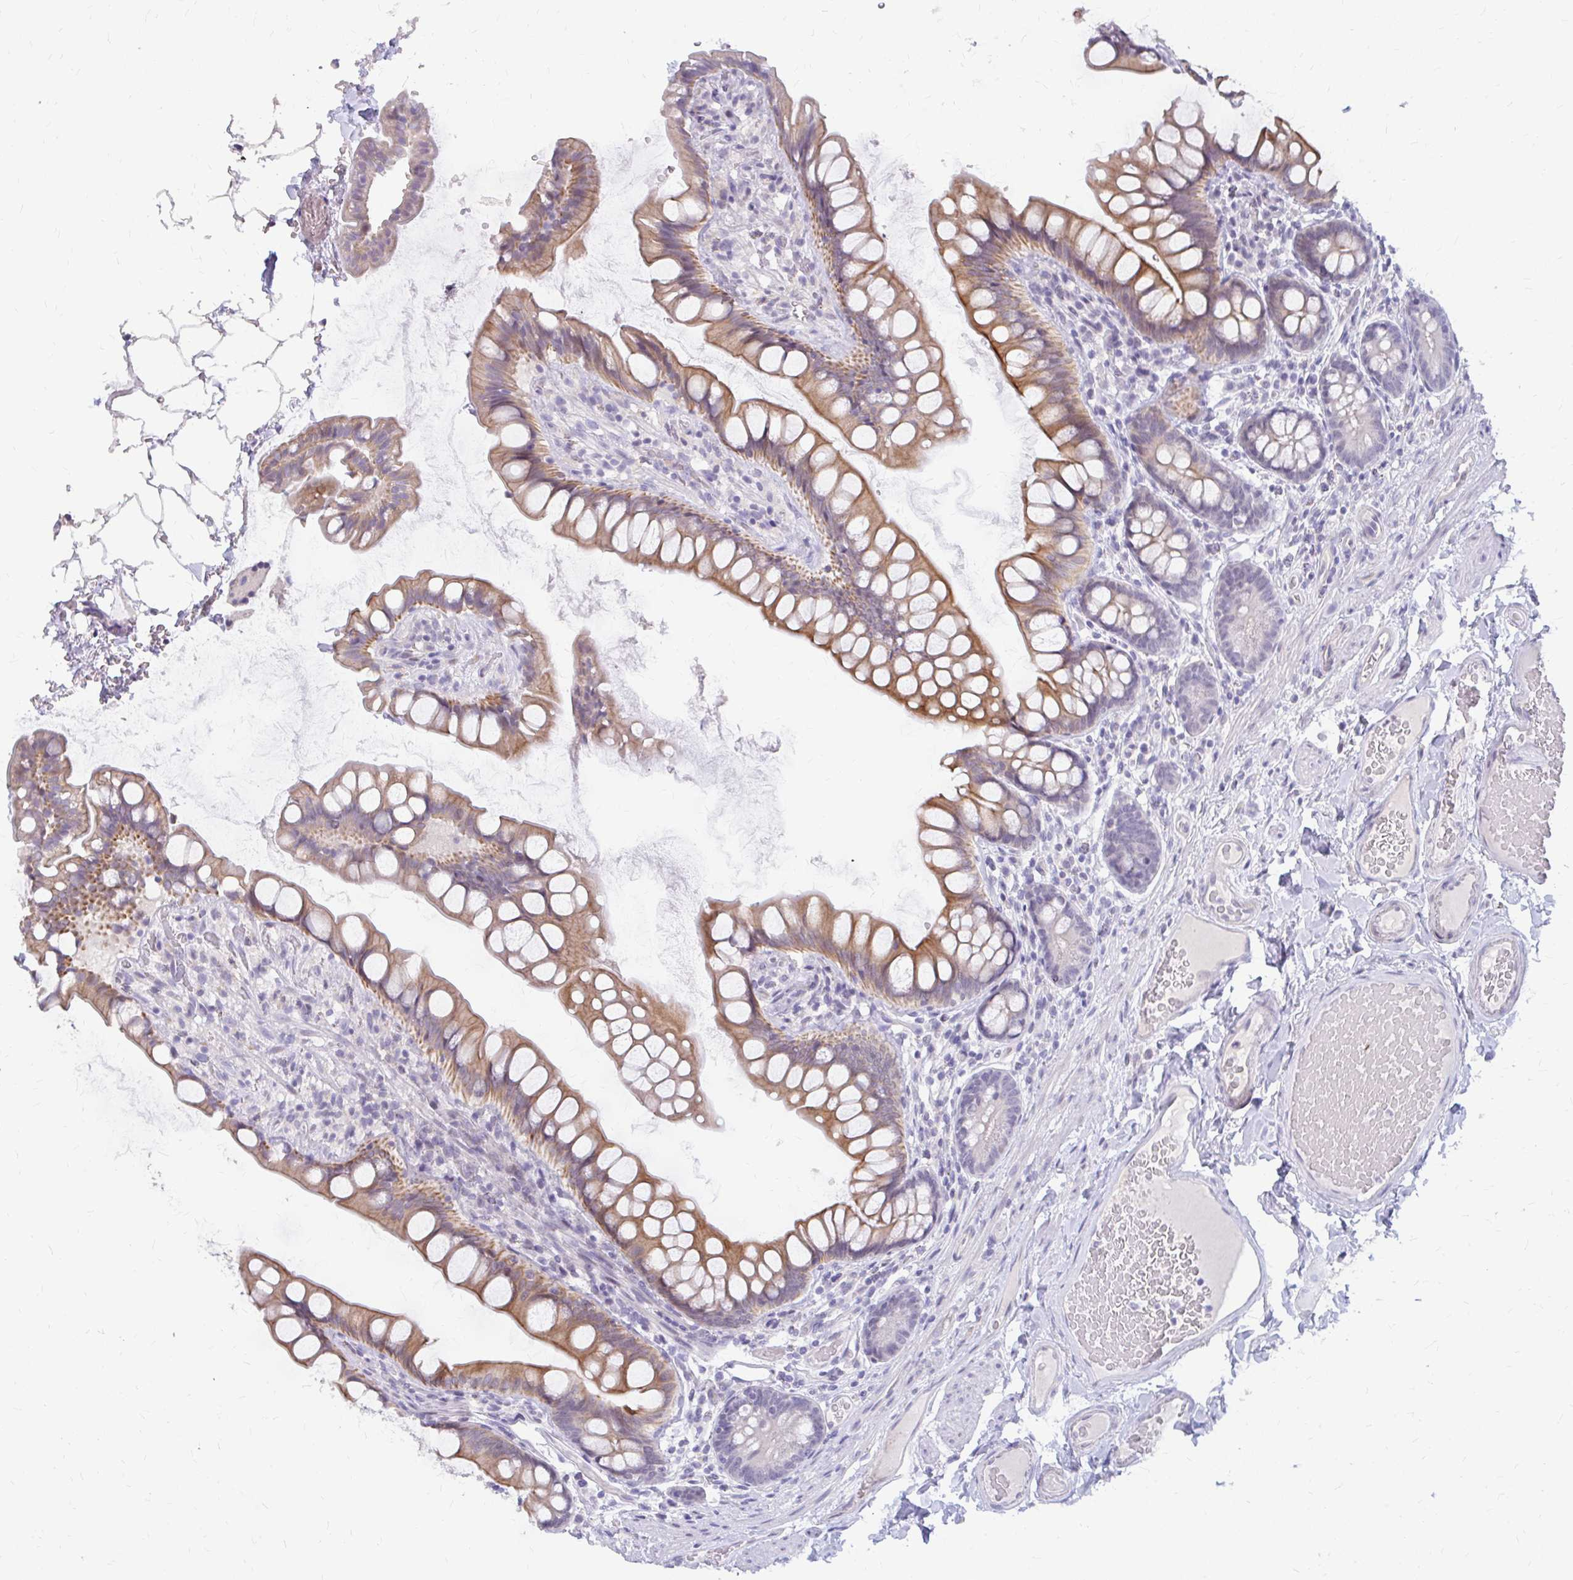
{"staining": {"intensity": "moderate", "quantity": "25%-75%", "location": "cytoplasmic/membranous"}, "tissue": "small intestine", "cell_type": "Glandular cells", "image_type": "normal", "snomed": [{"axis": "morphology", "description": "Normal tissue, NOS"}, {"axis": "topography", "description": "Small intestine"}], "caption": "A high-resolution micrograph shows immunohistochemistry (IHC) staining of benign small intestine, which reveals moderate cytoplasmic/membranous expression in approximately 25%-75% of glandular cells.", "gene": "RGS16", "patient": {"sex": "male", "age": 70}}